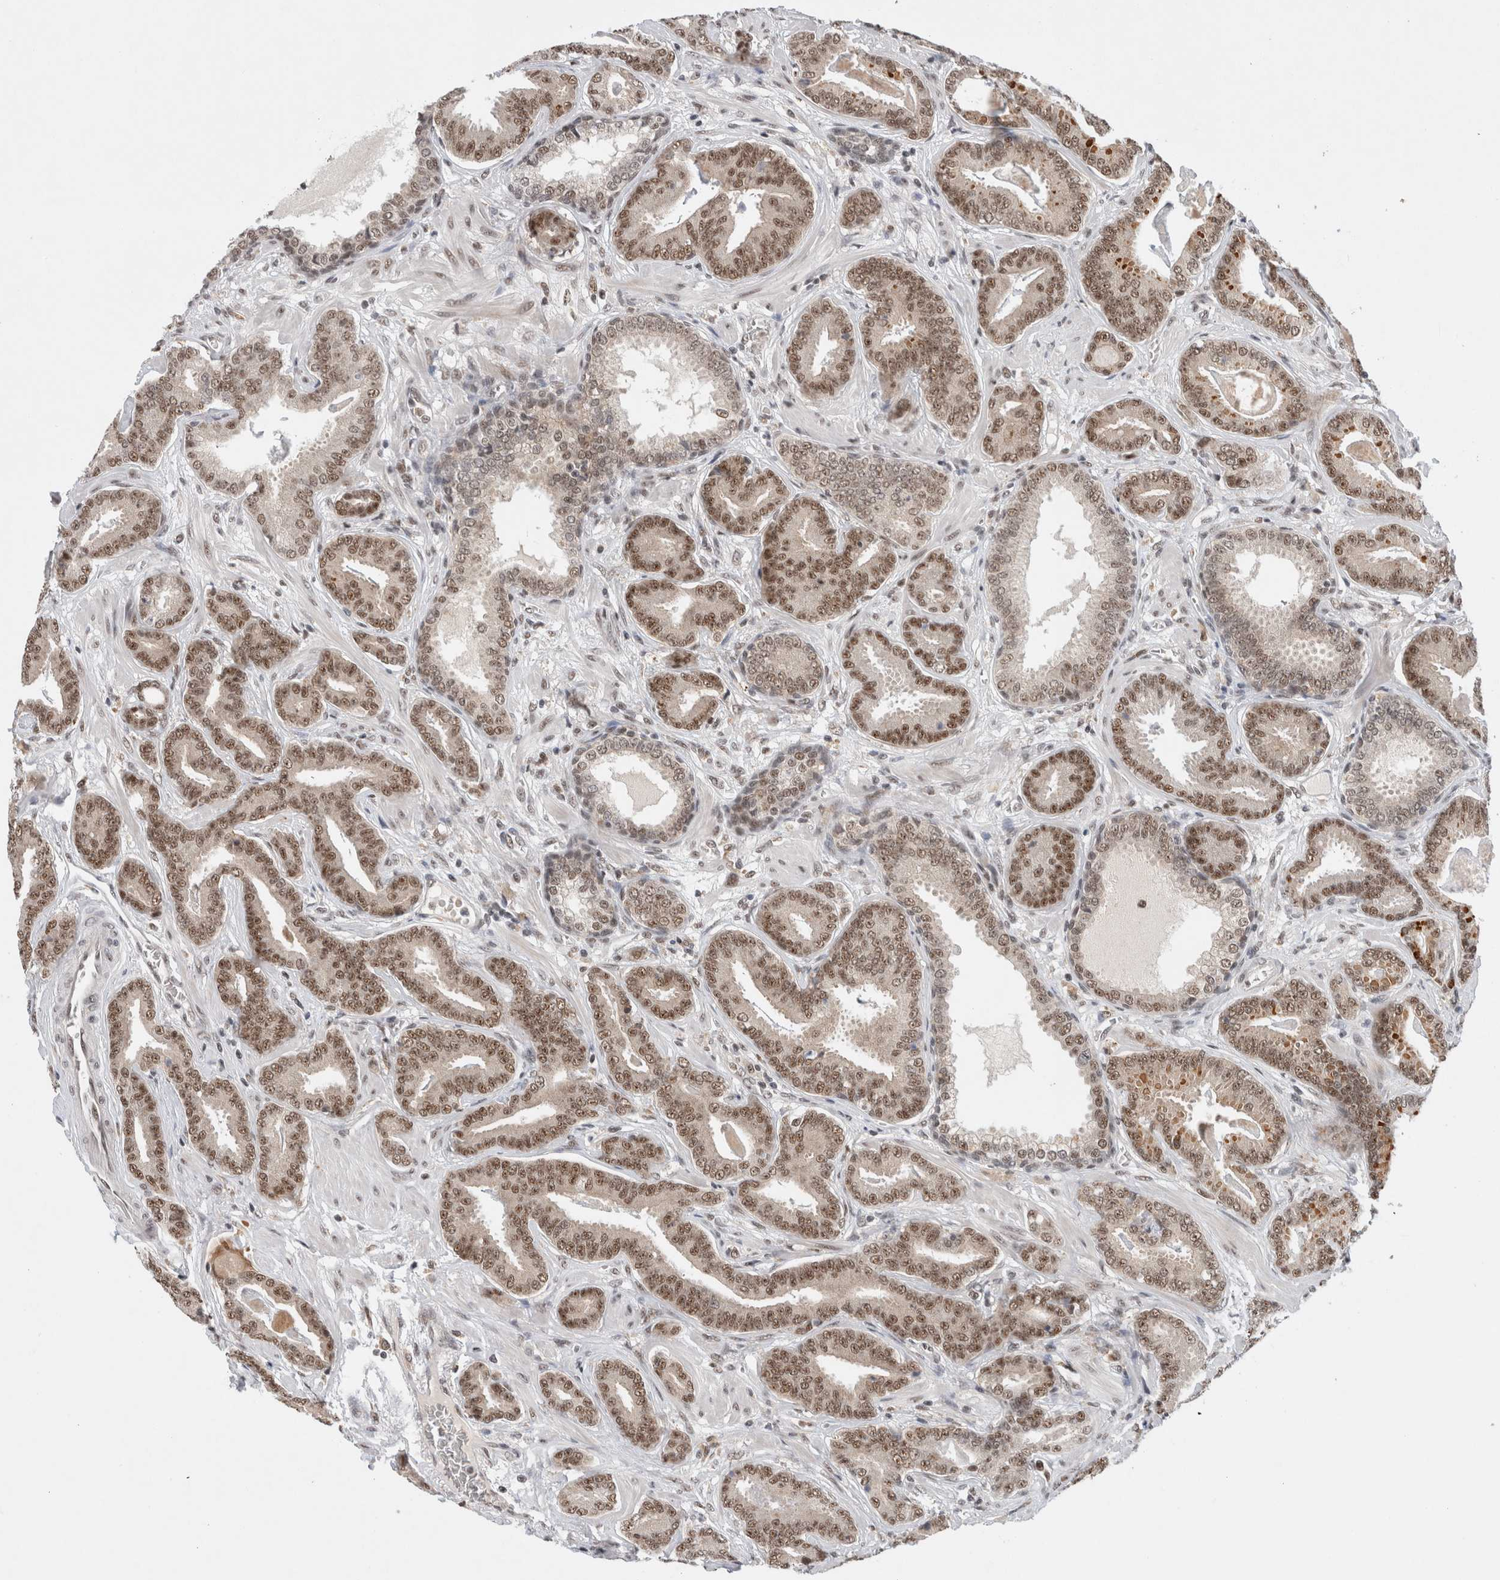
{"staining": {"intensity": "moderate", "quantity": ">75%", "location": "nuclear"}, "tissue": "prostate cancer", "cell_type": "Tumor cells", "image_type": "cancer", "snomed": [{"axis": "morphology", "description": "Adenocarcinoma, Low grade"}, {"axis": "topography", "description": "Prostate"}], "caption": "Immunohistochemistry (IHC) of prostate low-grade adenocarcinoma reveals medium levels of moderate nuclear staining in approximately >75% of tumor cells.", "gene": "NCAPG2", "patient": {"sex": "male", "age": 62}}